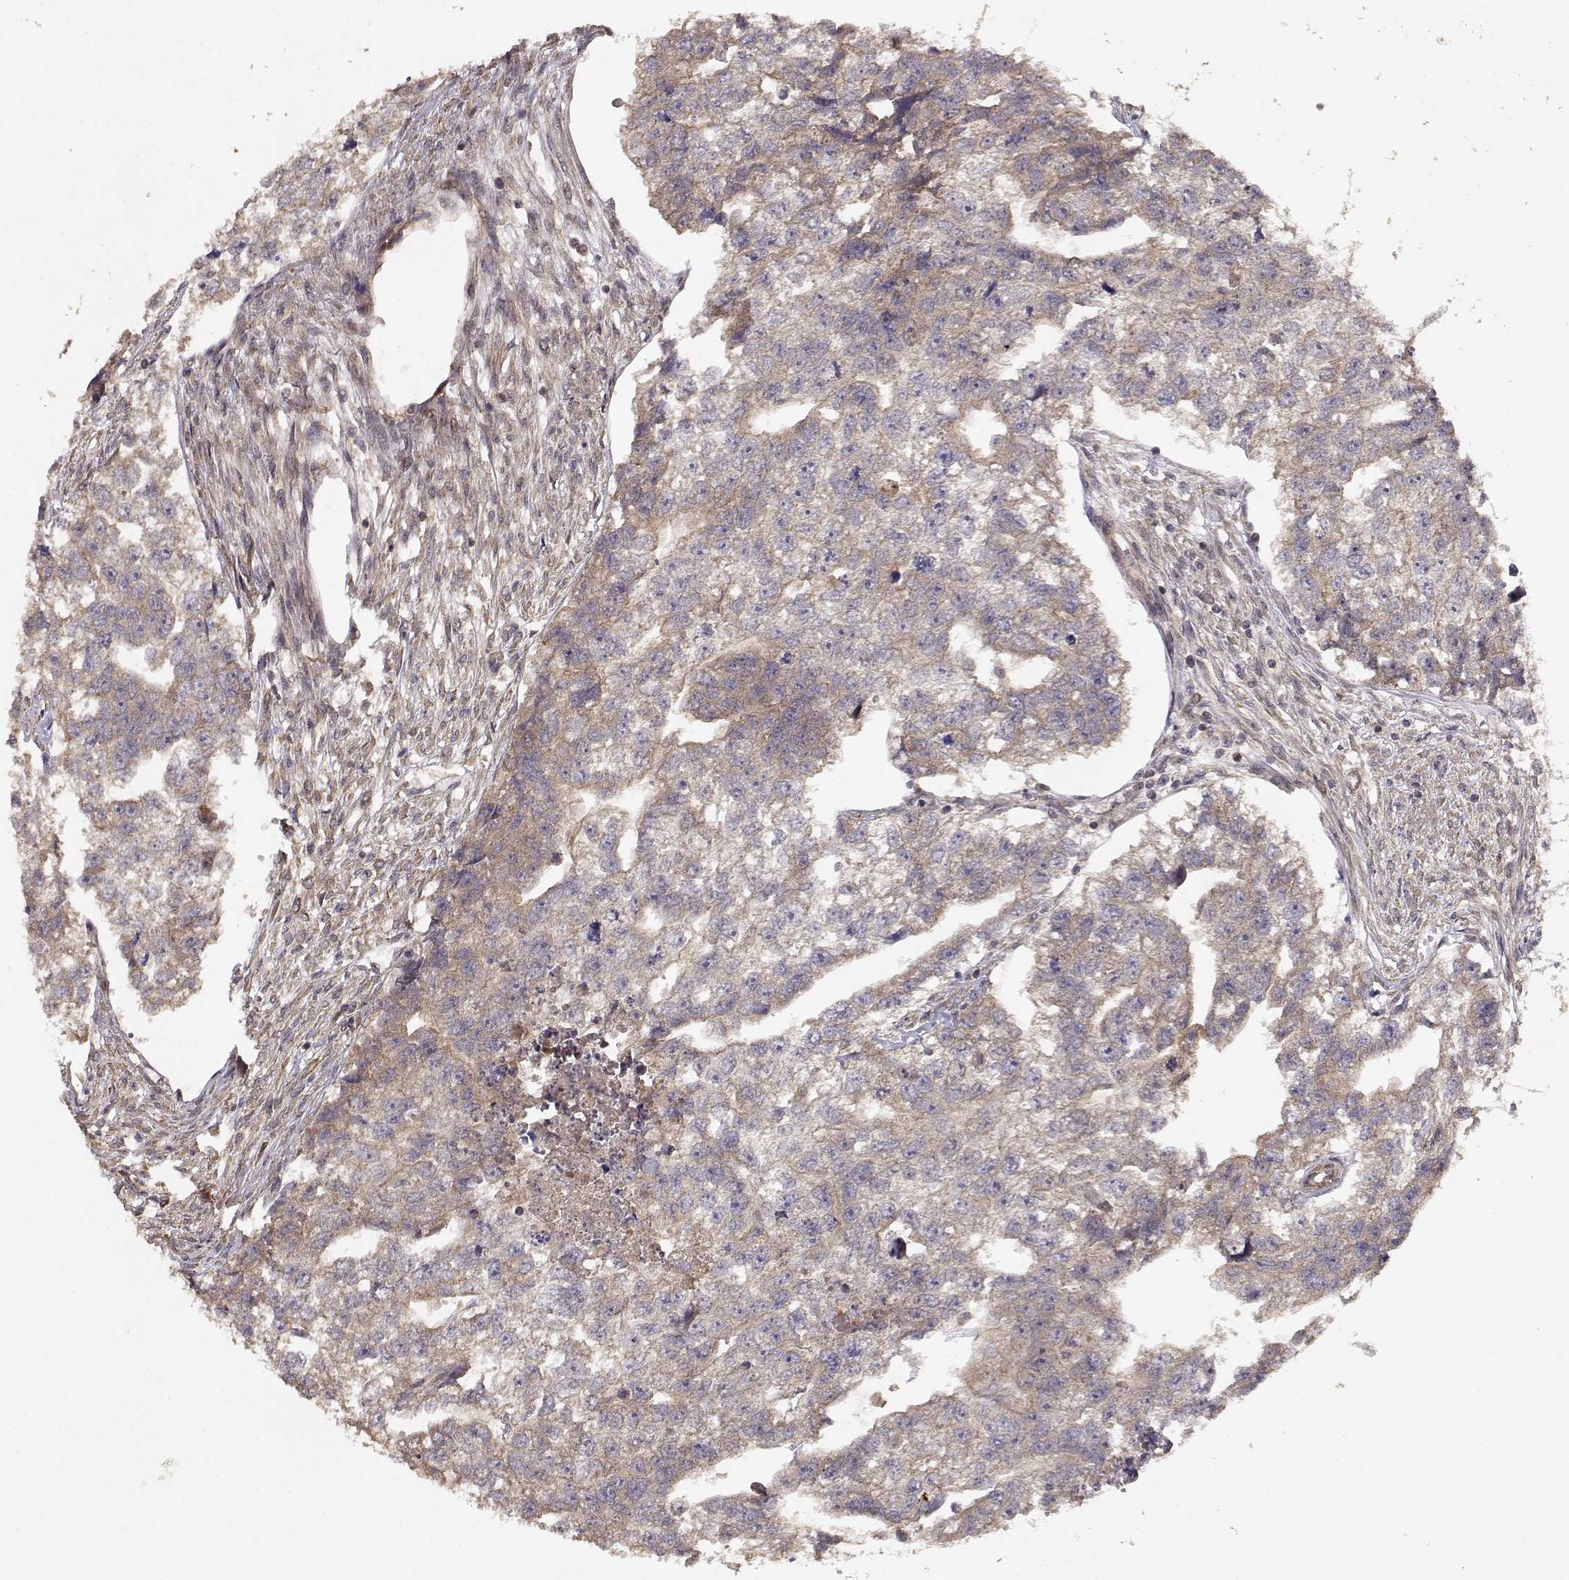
{"staining": {"intensity": "weak", "quantity": ">75%", "location": "cytoplasmic/membranous"}, "tissue": "testis cancer", "cell_type": "Tumor cells", "image_type": "cancer", "snomed": [{"axis": "morphology", "description": "Carcinoma, Embryonal, NOS"}, {"axis": "morphology", "description": "Teratoma, malignant, NOS"}, {"axis": "topography", "description": "Testis"}], "caption": "Immunohistochemical staining of human testis malignant teratoma exhibits low levels of weak cytoplasmic/membranous protein staining in approximately >75% of tumor cells. The staining was performed using DAB to visualize the protein expression in brown, while the nuclei were stained in blue with hematoxylin (Magnification: 20x).", "gene": "PICK1", "patient": {"sex": "male", "age": 44}}